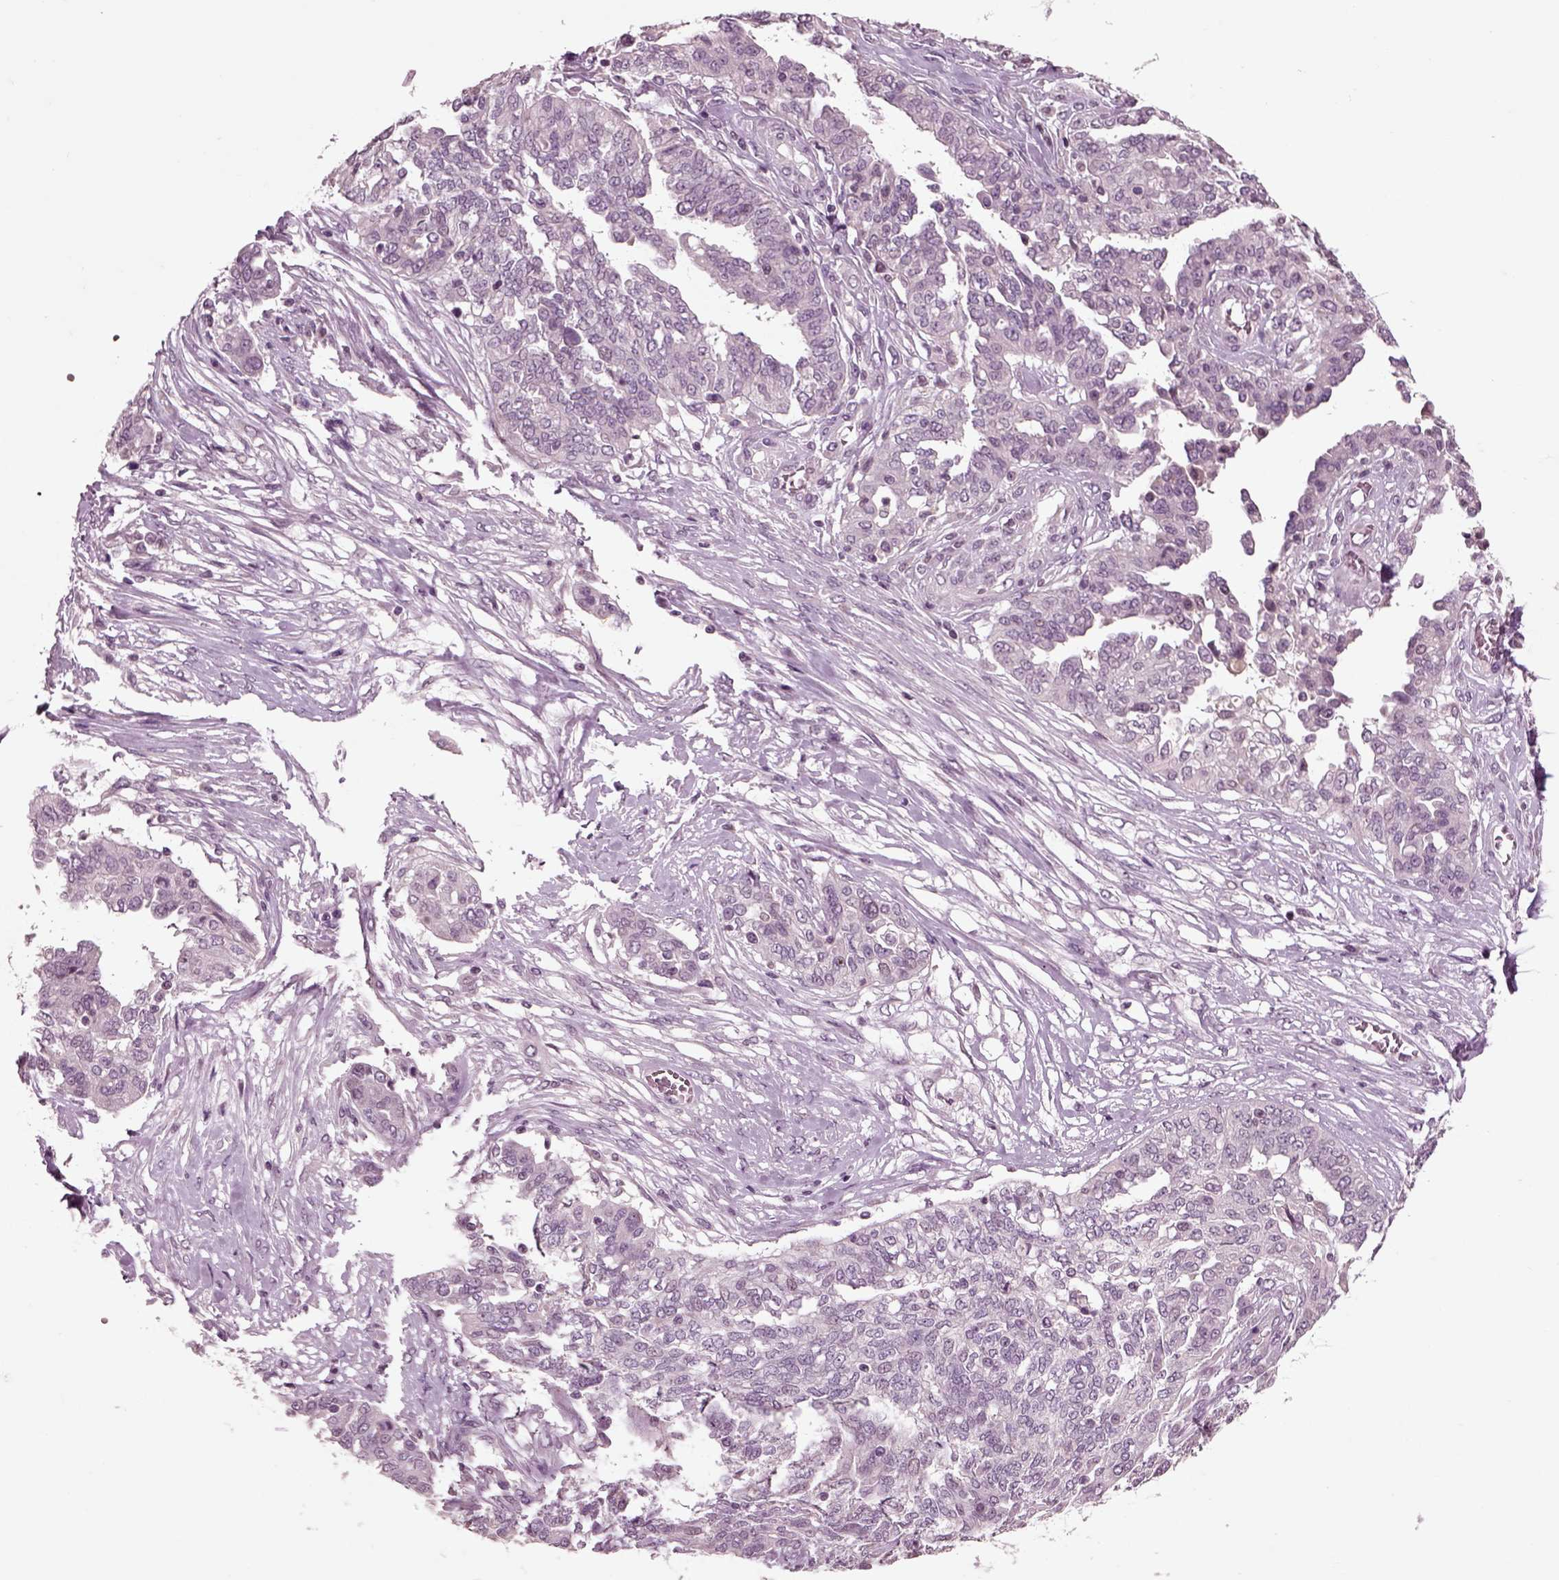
{"staining": {"intensity": "negative", "quantity": "none", "location": "none"}, "tissue": "ovarian cancer", "cell_type": "Tumor cells", "image_type": "cancer", "snomed": [{"axis": "morphology", "description": "Cystadenocarcinoma, serous, NOS"}, {"axis": "topography", "description": "Ovary"}], "caption": "The IHC micrograph has no significant expression in tumor cells of ovarian serous cystadenocarcinoma tissue.", "gene": "CHGB", "patient": {"sex": "female", "age": 67}}